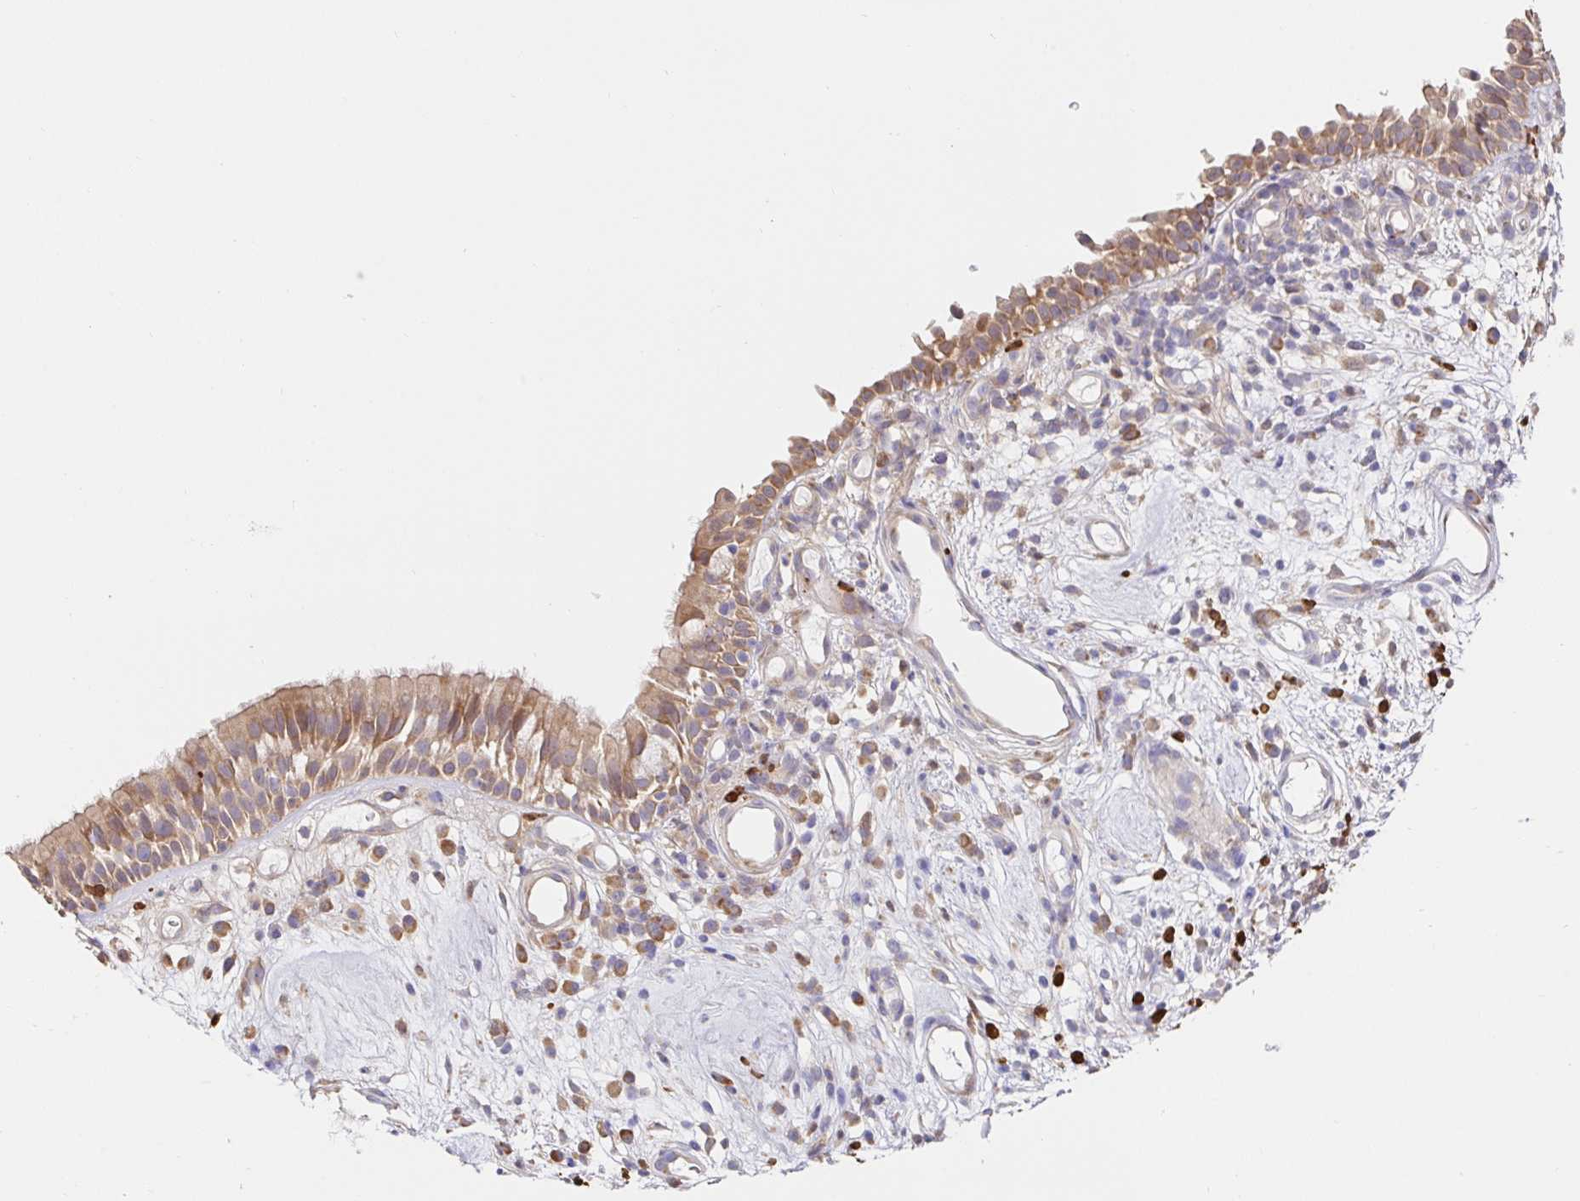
{"staining": {"intensity": "moderate", "quantity": ">75%", "location": "cytoplasmic/membranous"}, "tissue": "nasopharynx", "cell_type": "Respiratory epithelial cells", "image_type": "normal", "snomed": [{"axis": "morphology", "description": "Normal tissue, NOS"}, {"axis": "morphology", "description": "Inflammation, NOS"}, {"axis": "topography", "description": "Nasopharynx"}], "caption": "The immunohistochemical stain shows moderate cytoplasmic/membranous staining in respiratory epithelial cells of unremarkable nasopharynx.", "gene": "PDPK1", "patient": {"sex": "male", "age": 54}}